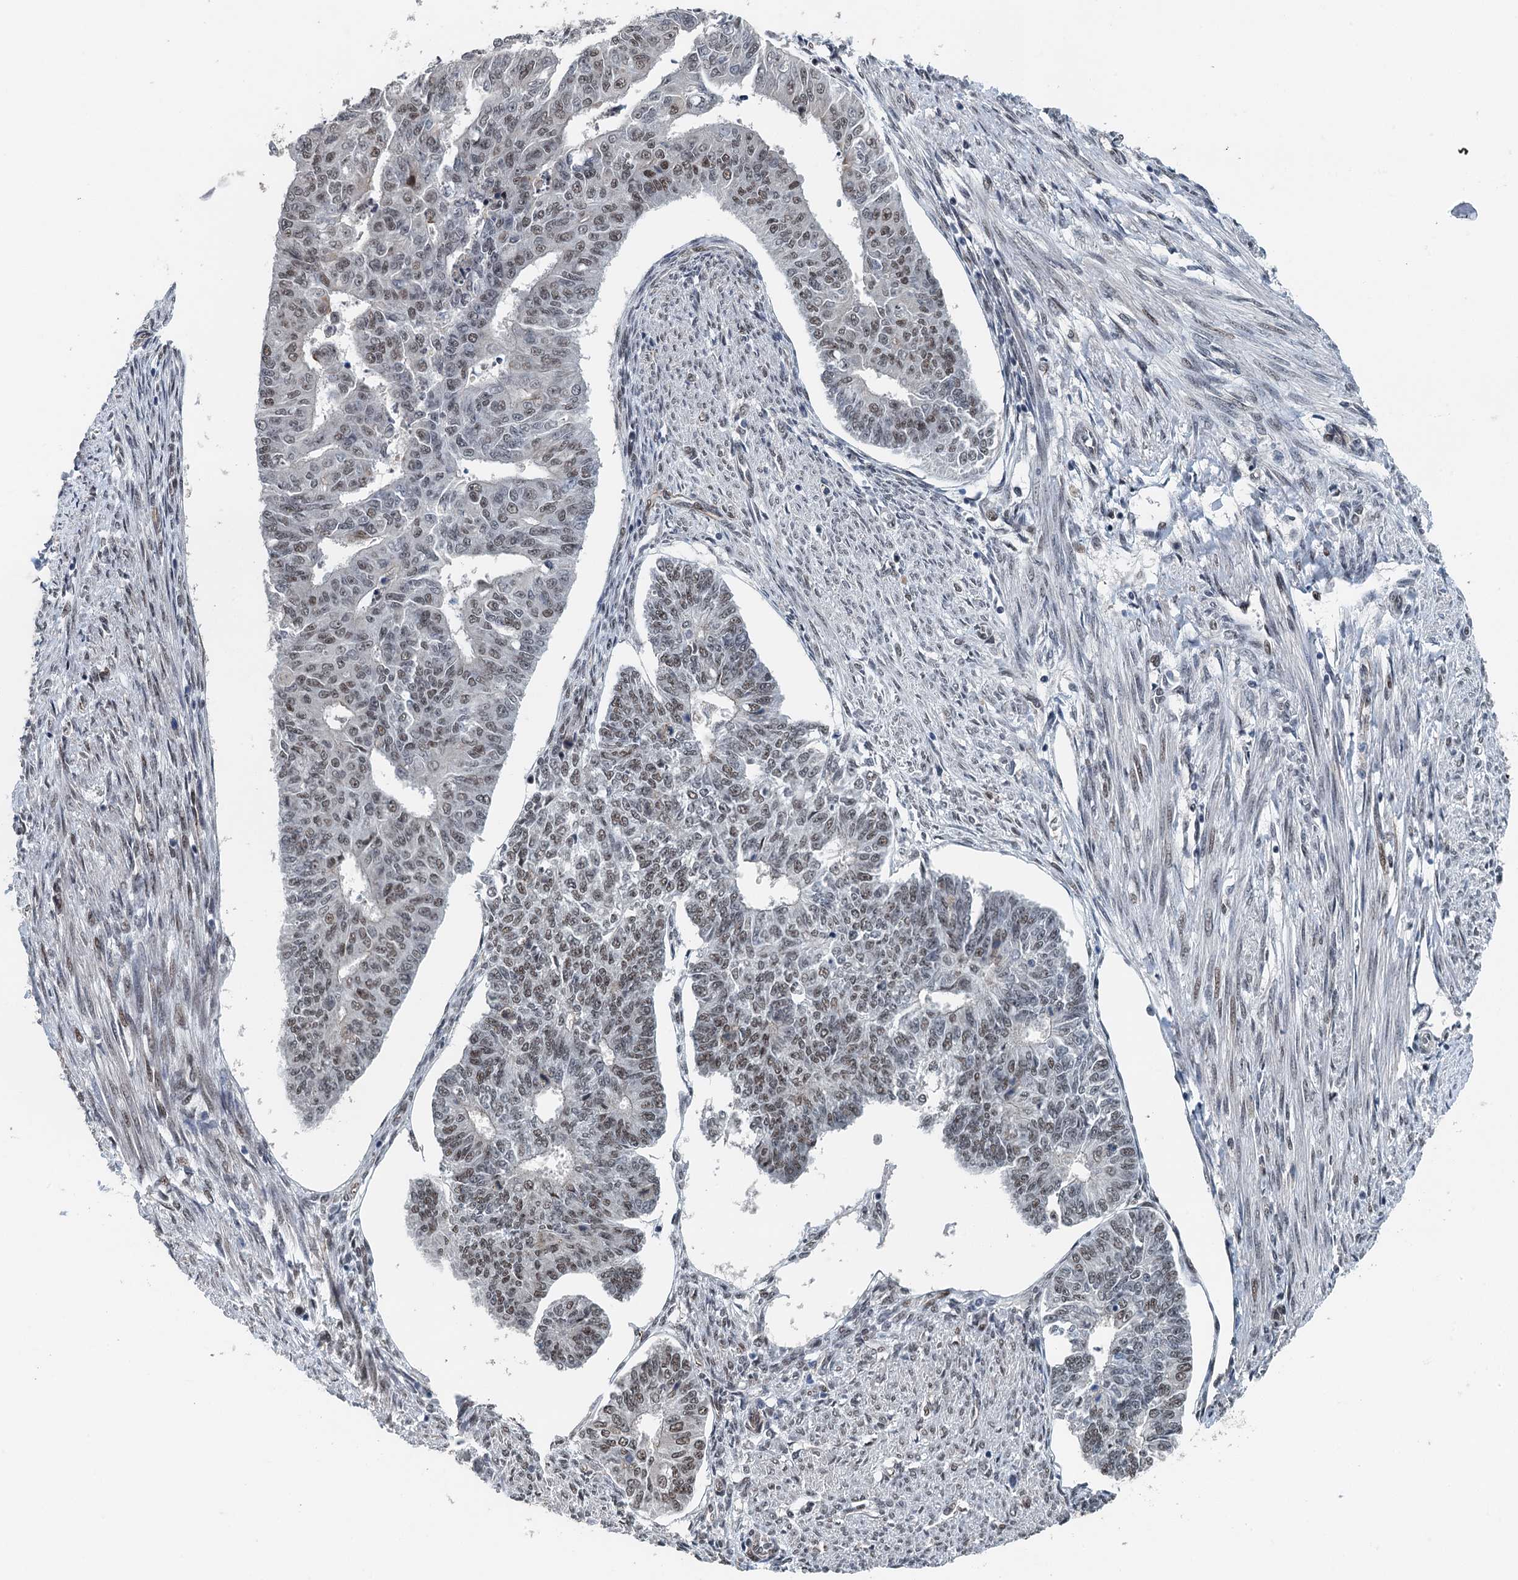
{"staining": {"intensity": "moderate", "quantity": "25%-75%", "location": "nuclear"}, "tissue": "endometrial cancer", "cell_type": "Tumor cells", "image_type": "cancer", "snomed": [{"axis": "morphology", "description": "Adenocarcinoma, NOS"}, {"axis": "topography", "description": "Endometrium"}], "caption": "Approximately 25%-75% of tumor cells in endometrial adenocarcinoma display moderate nuclear protein positivity as visualized by brown immunohistochemical staining.", "gene": "MTA3", "patient": {"sex": "female", "age": 32}}